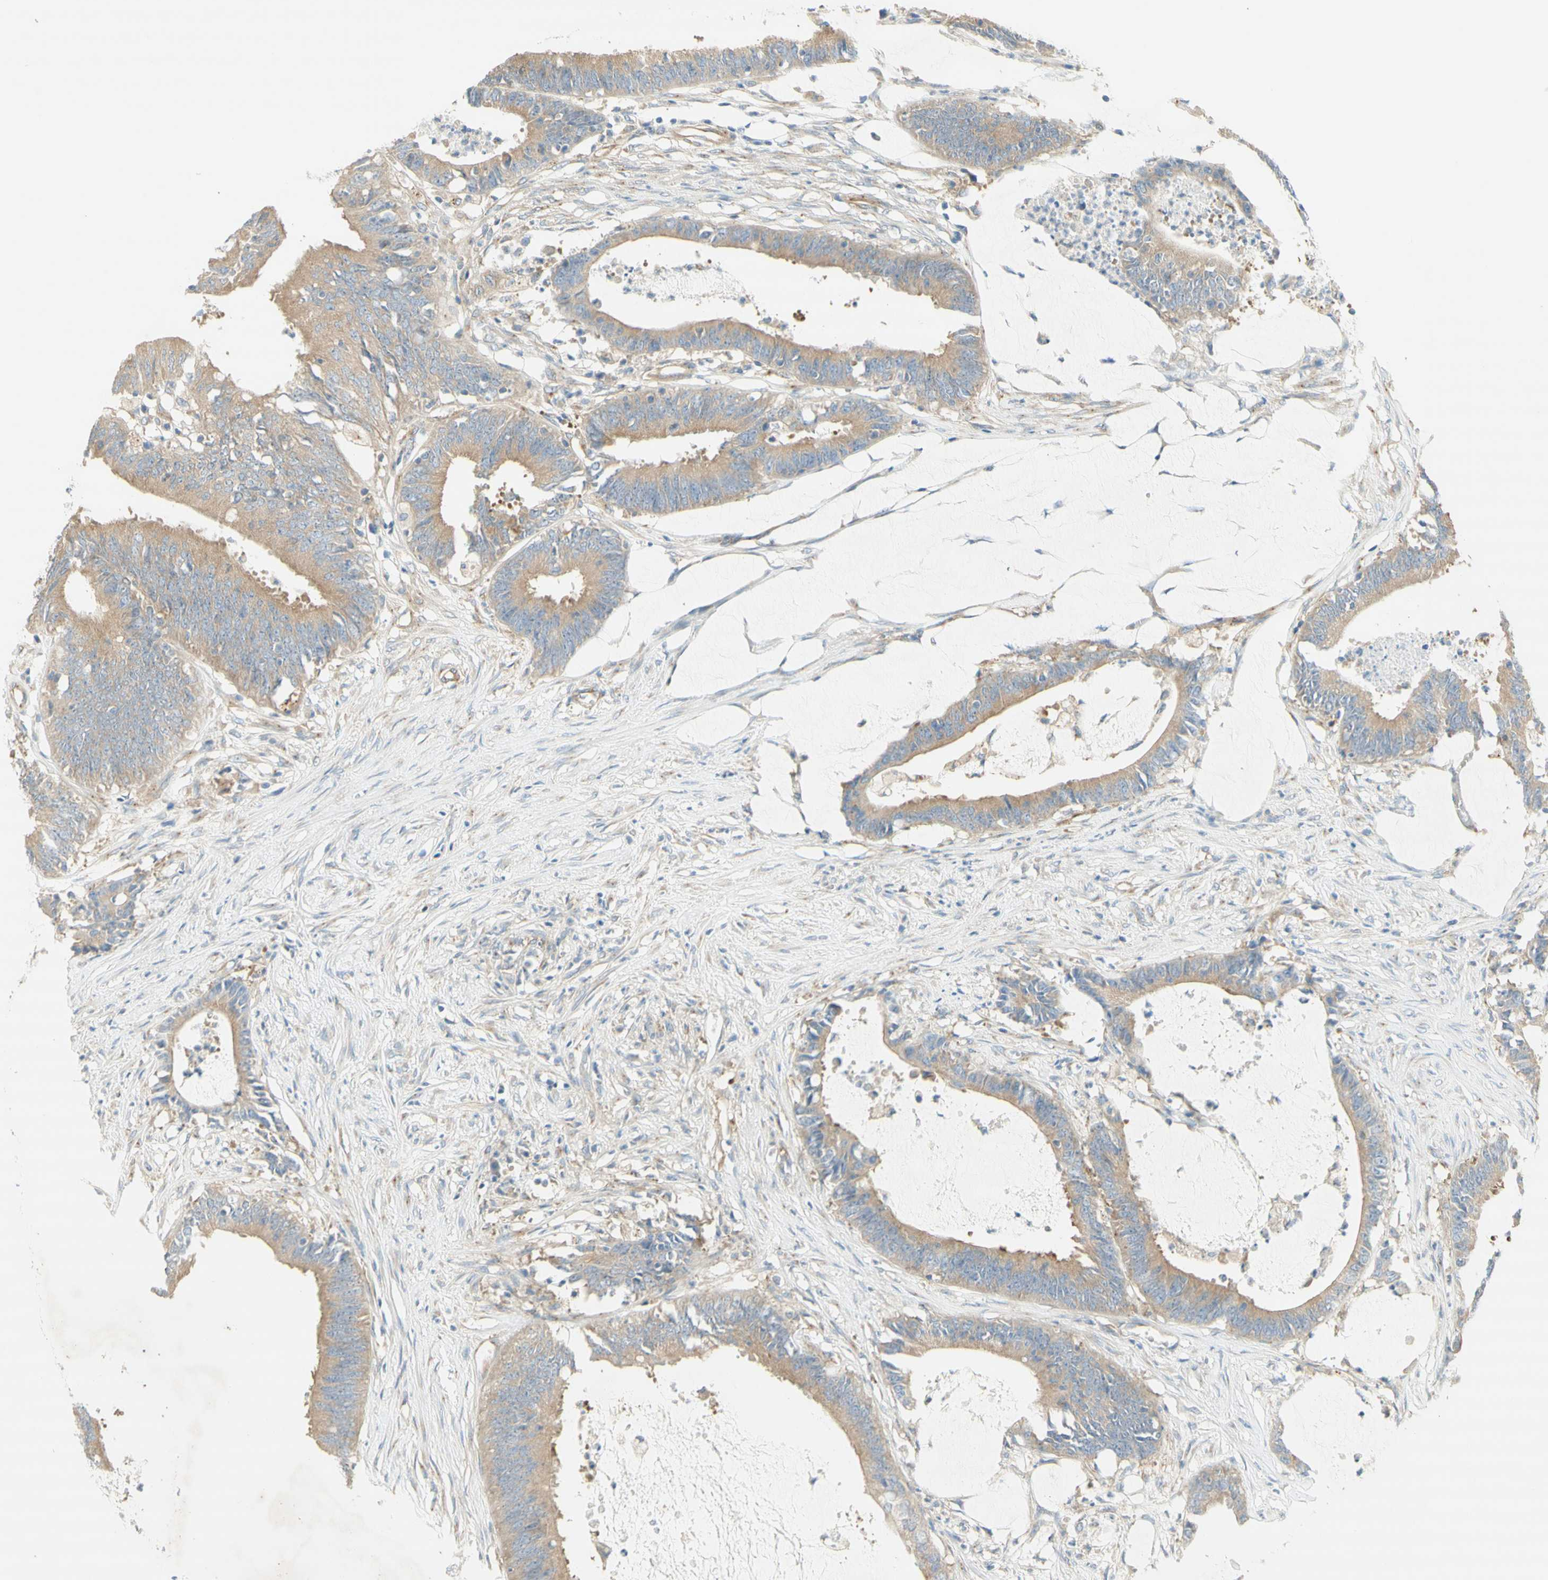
{"staining": {"intensity": "weak", "quantity": ">75%", "location": "cytoplasmic/membranous"}, "tissue": "colorectal cancer", "cell_type": "Tumor cells", "image_type": "cancer", "snomed": [{"axis": "morphology", "description": "Adenocarcinoma, NOS"}, {"axis": "topography", "description": "Rectum"}], "caption": "Protein staining shows weak cytoplasmic/membranous positivity in approximately >75% of tumor cells in adenocarcinoma (colorectal).", "gene": "DYNC1H1", "patient": {"sex": "female", "age": 66}}